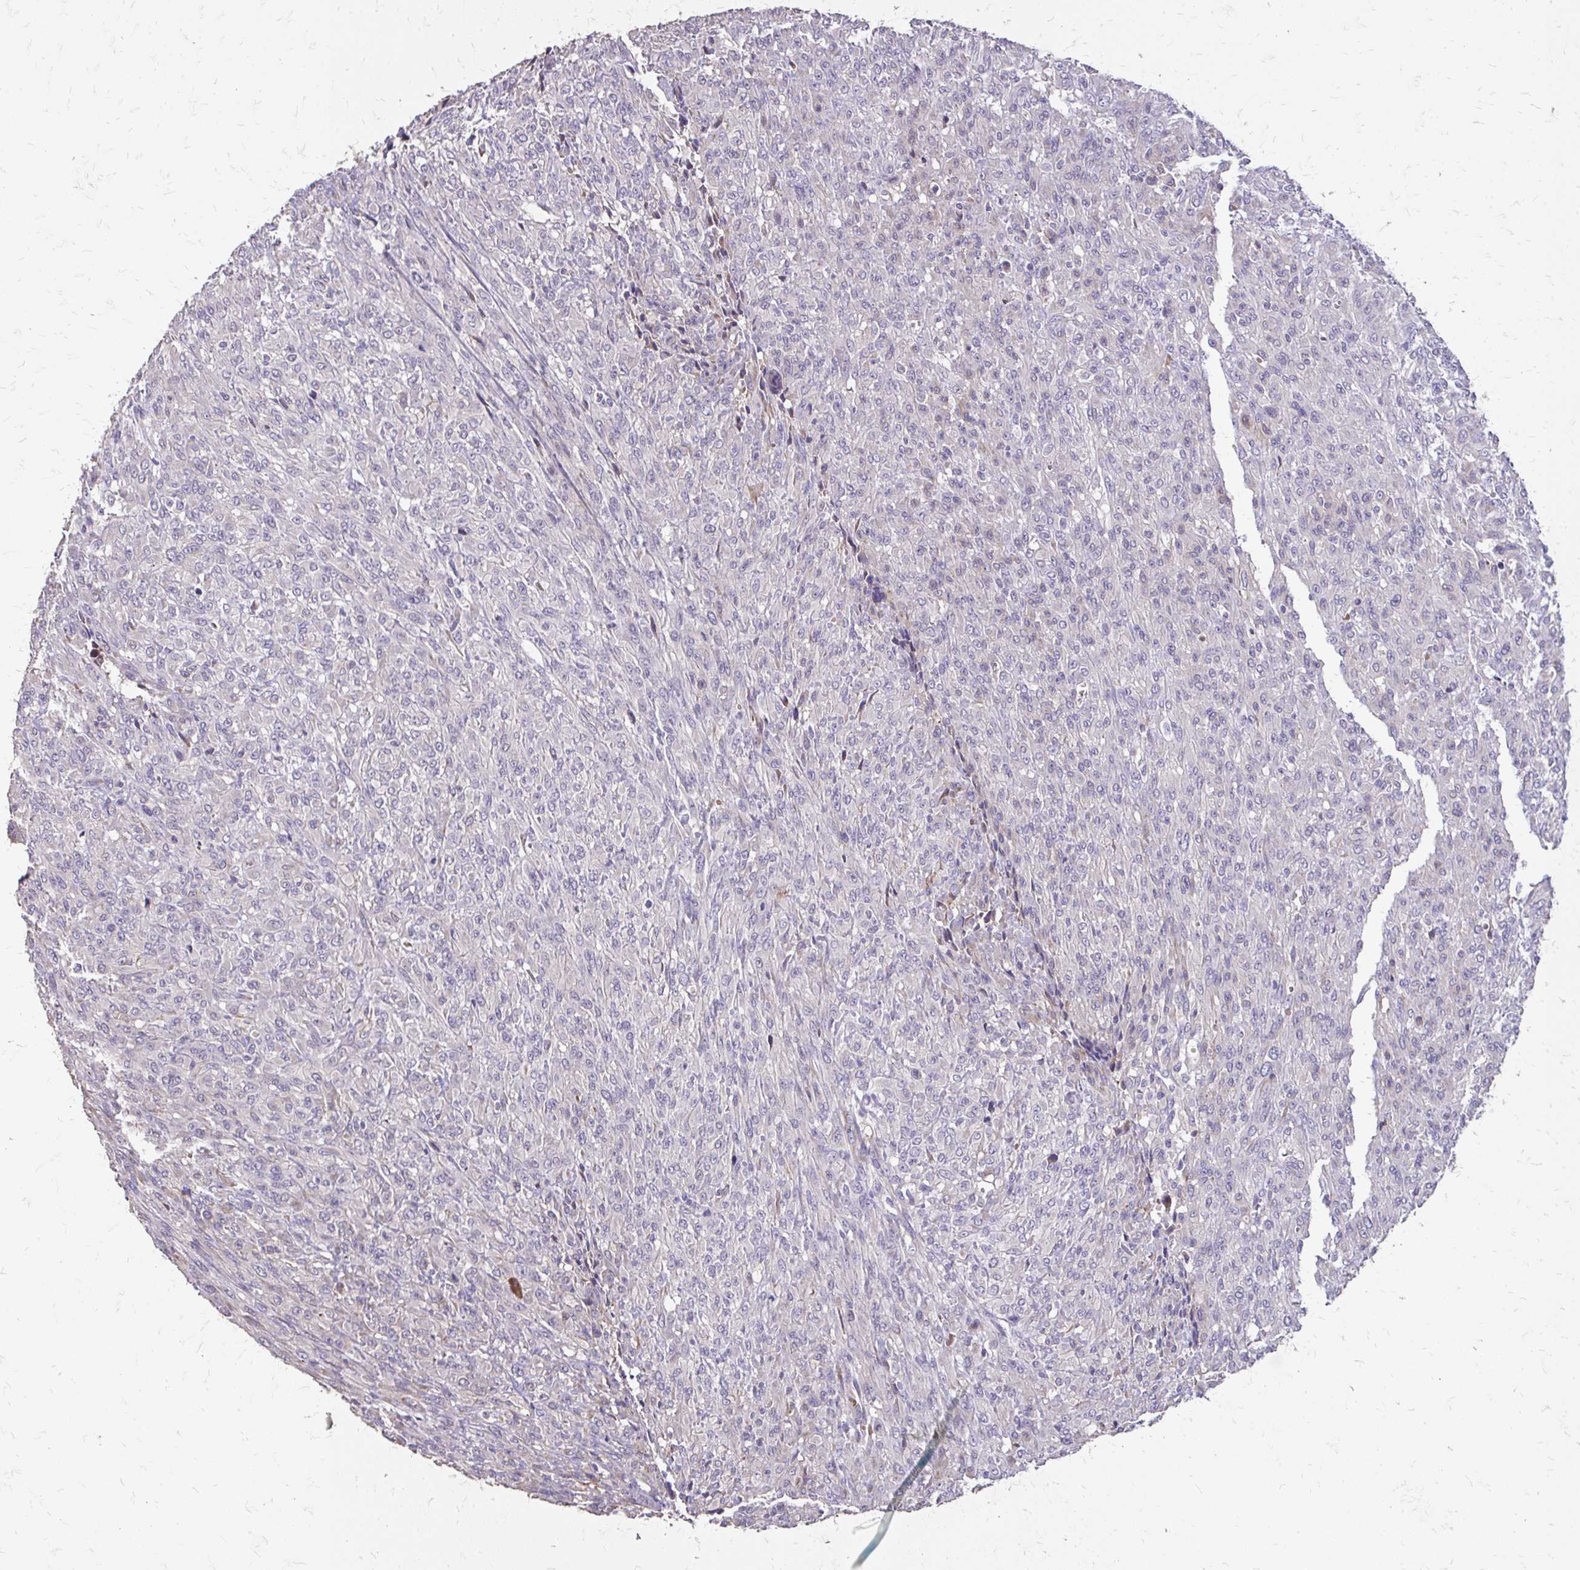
{"staining": {"intensity": "negative", "quantity": "none", "location": "none"}, "tissue": "renal cancer", "cell_type": "Tumor cells", "image_type": "cancer", "snomed": [{"axis": "morphology", "description": "Adenocarcinoma, NOS"}, {"axis": "topography", "description": "Kidney"}], "caption": "This is an immunohistochemistry micrograph of renal cancer. There is no positivity in tumor cells.", "gene": "MYORG", "patient": {"sex": "male", "age": 58}}